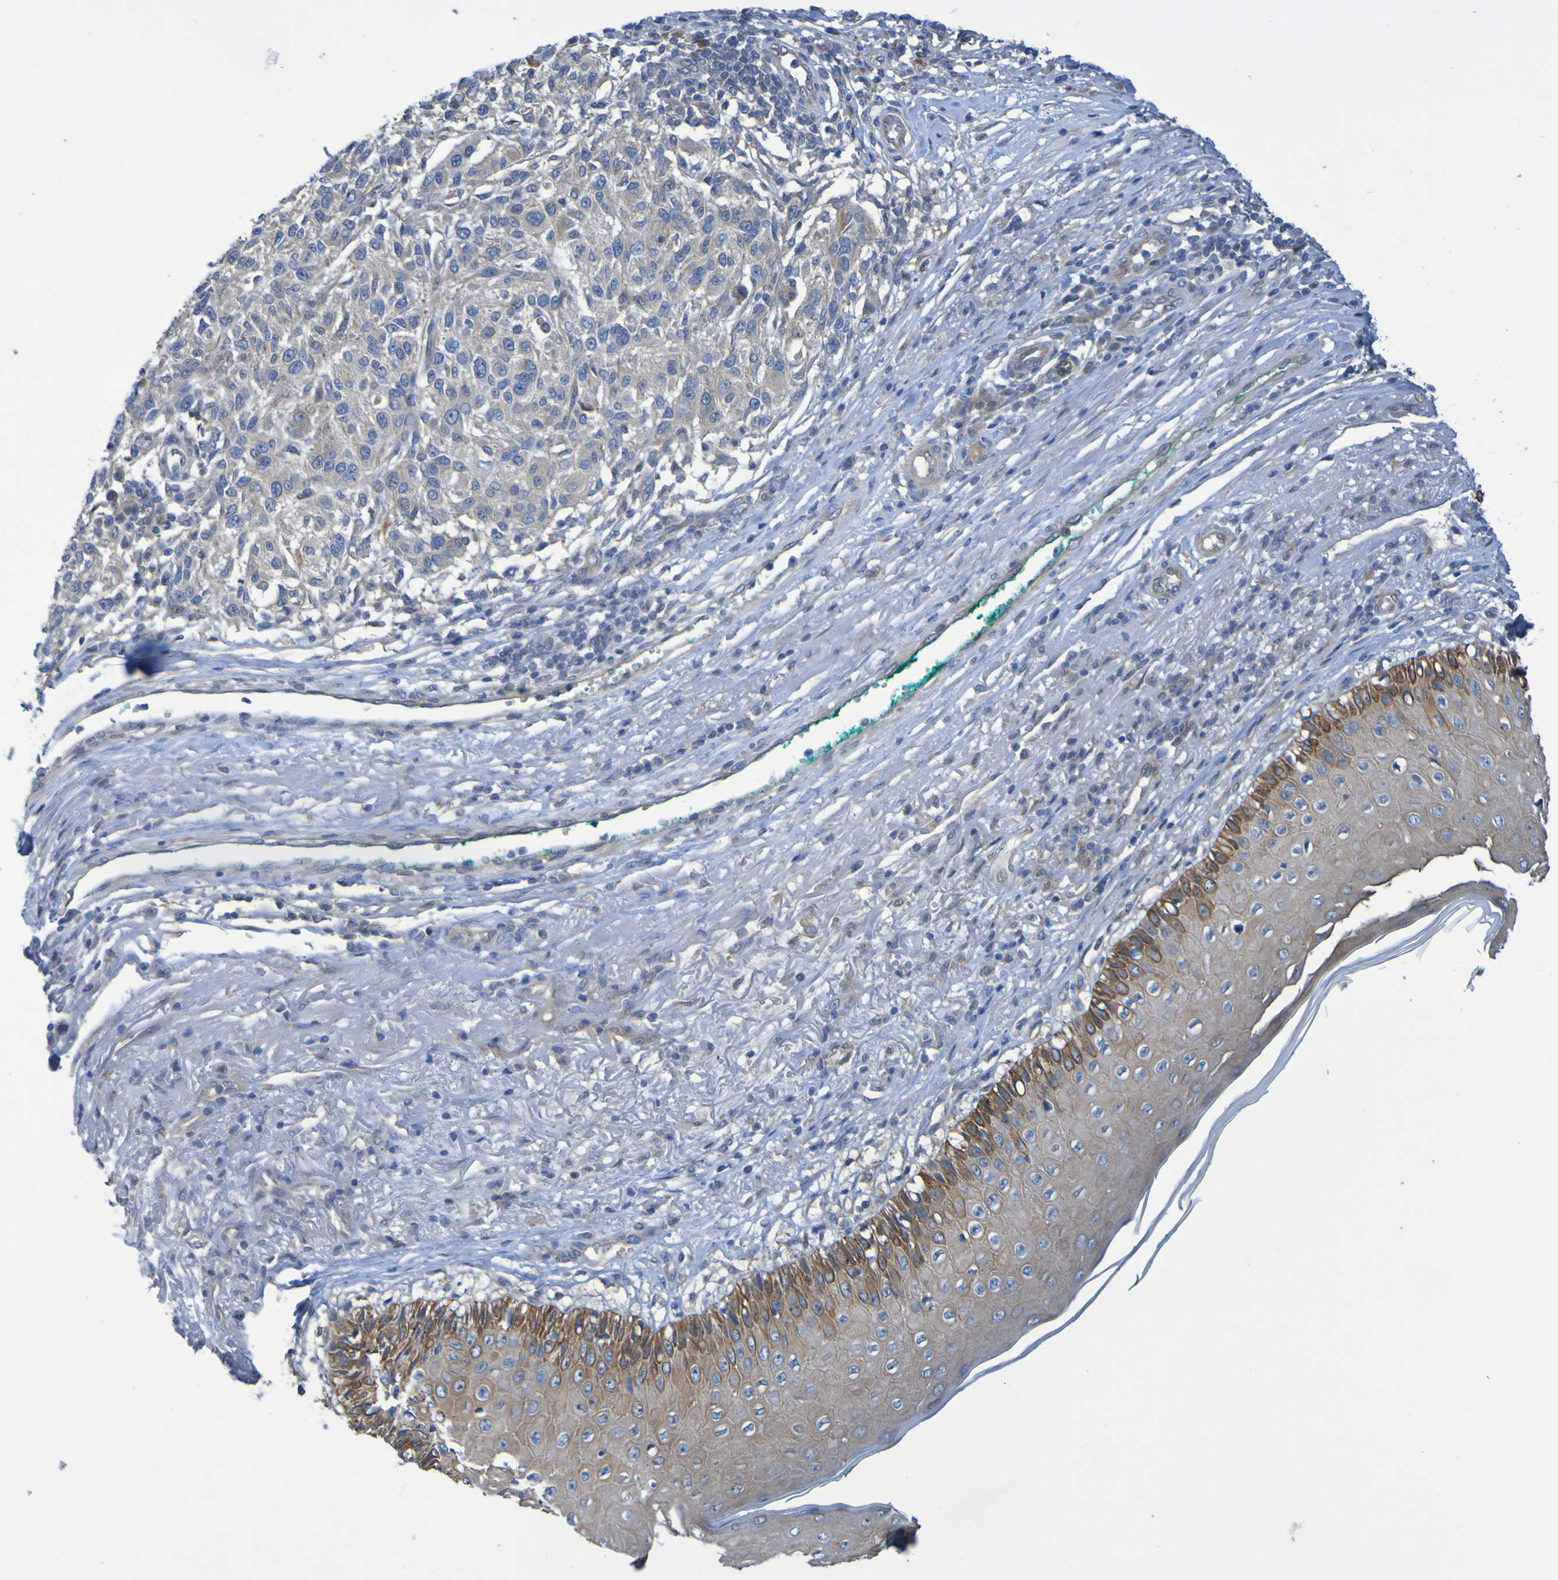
{"staining": {"intensity": "moderate", "quantity": "25%-75%", "location": "cytoplasmic/membranous"}, "tissue": "melanoma", "cell_type": "Tumor cells", "image_type": "cancer", "snomed": [{"axis": "morphology", "description": "Necrosis, NOS"}, {"axis": "morphology", "description": "Malignant melanoma, NOS"}, {"axis": "topography", "description": "Skin"}], "caption": "A medium amount of moderate cytoplasmic/membranous expression is seen in approximately 25%-75% of tumor cells in melanoma tissue.", "gene": "NPRL3", "patient": {"sex": "female", "age": 87}}